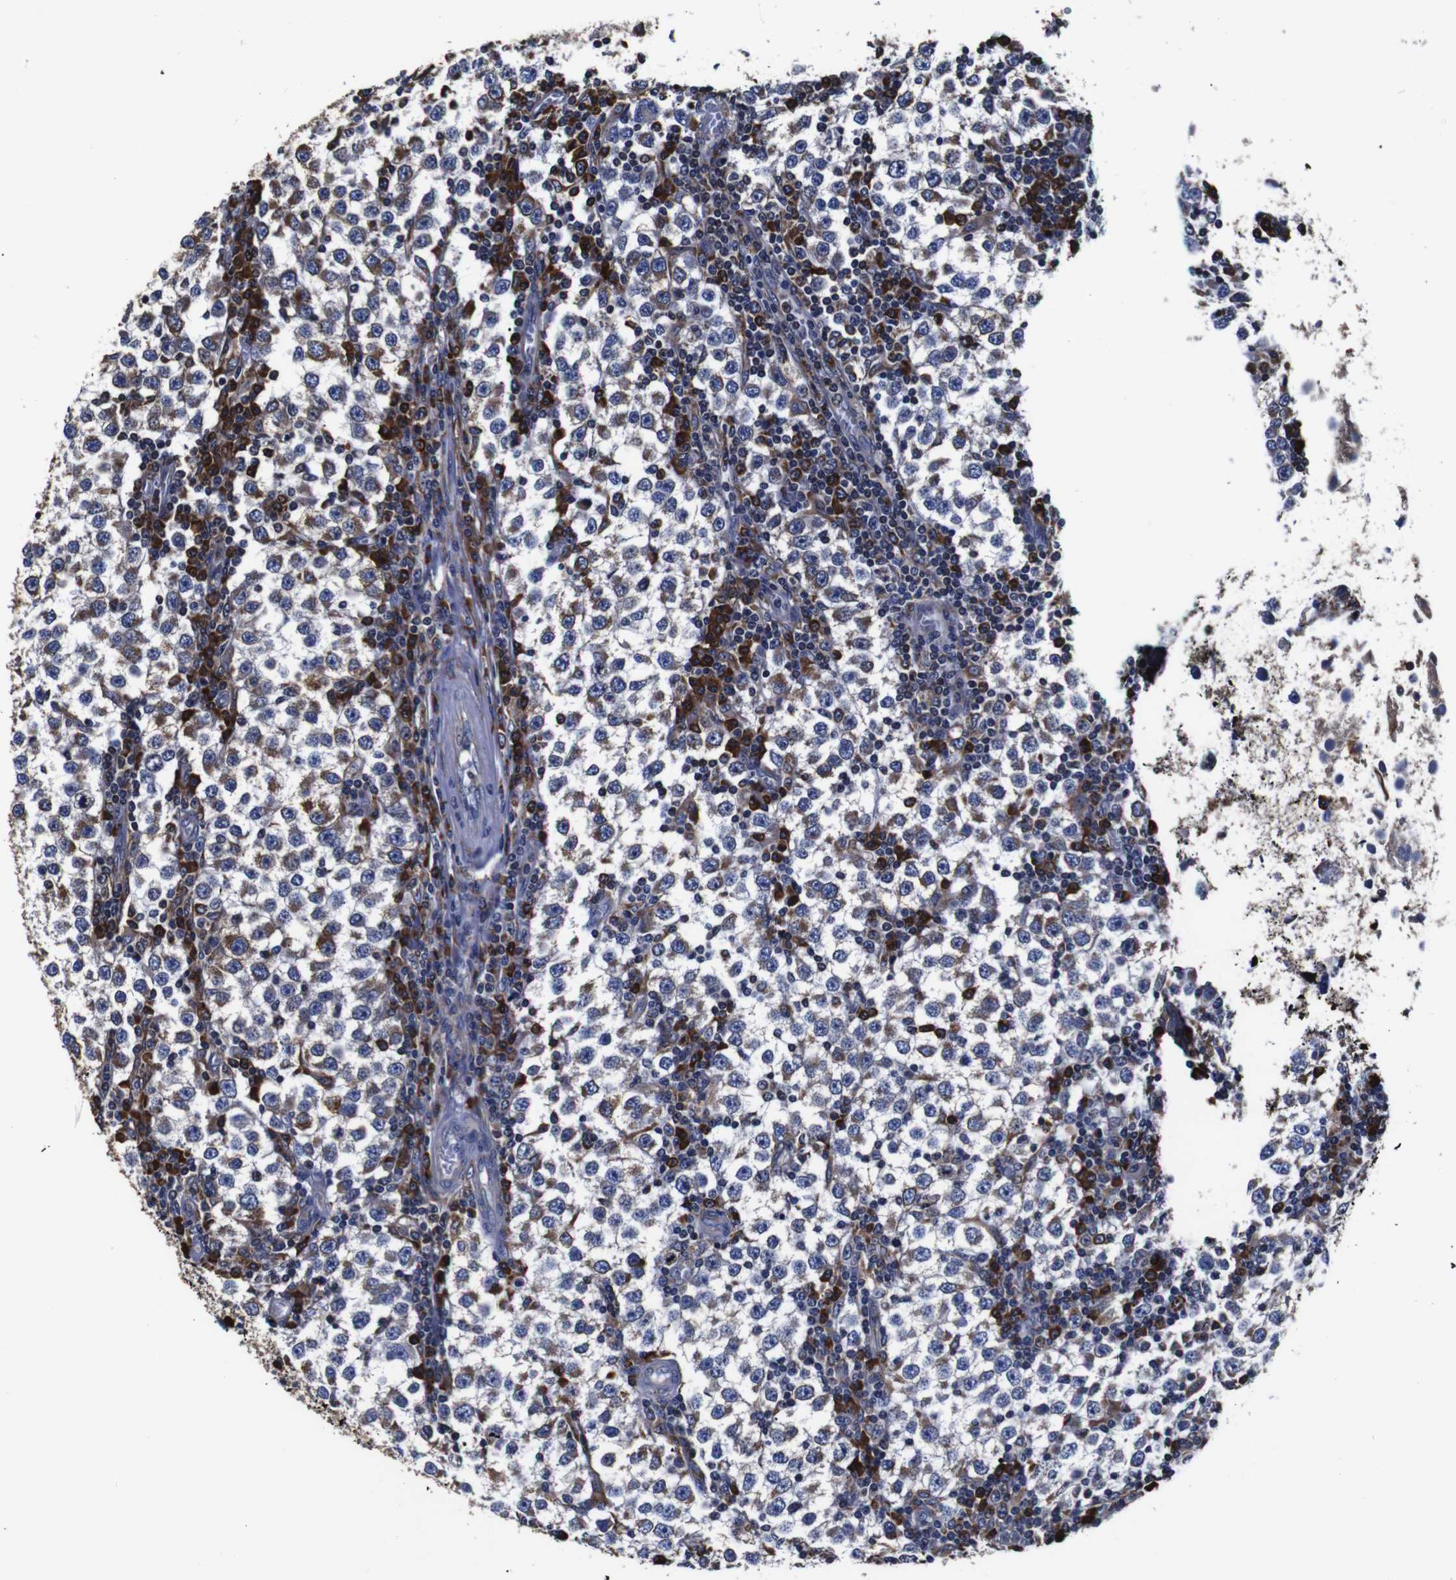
{"staining": {"intensity": "moderate", "quantity": "25%-75%", "location": "cytoplasmic/membranous"}, "tissue": "testis cancer", "cell_type": "Tumor cells", "image_type": "cancer", "snomed": [{"axis": "morphology", "description": "Seminoma, NOS"}, {"axis": "topography", "description": "Testis"}], "caption": "Protein expression analysis of testis cancer demonstrates moderate cytoplasmic/membranous staining in approximately 25%-75% of tumor cells.", "gene": "PPIB", "patient": {"sex": "male", "age": 65}}